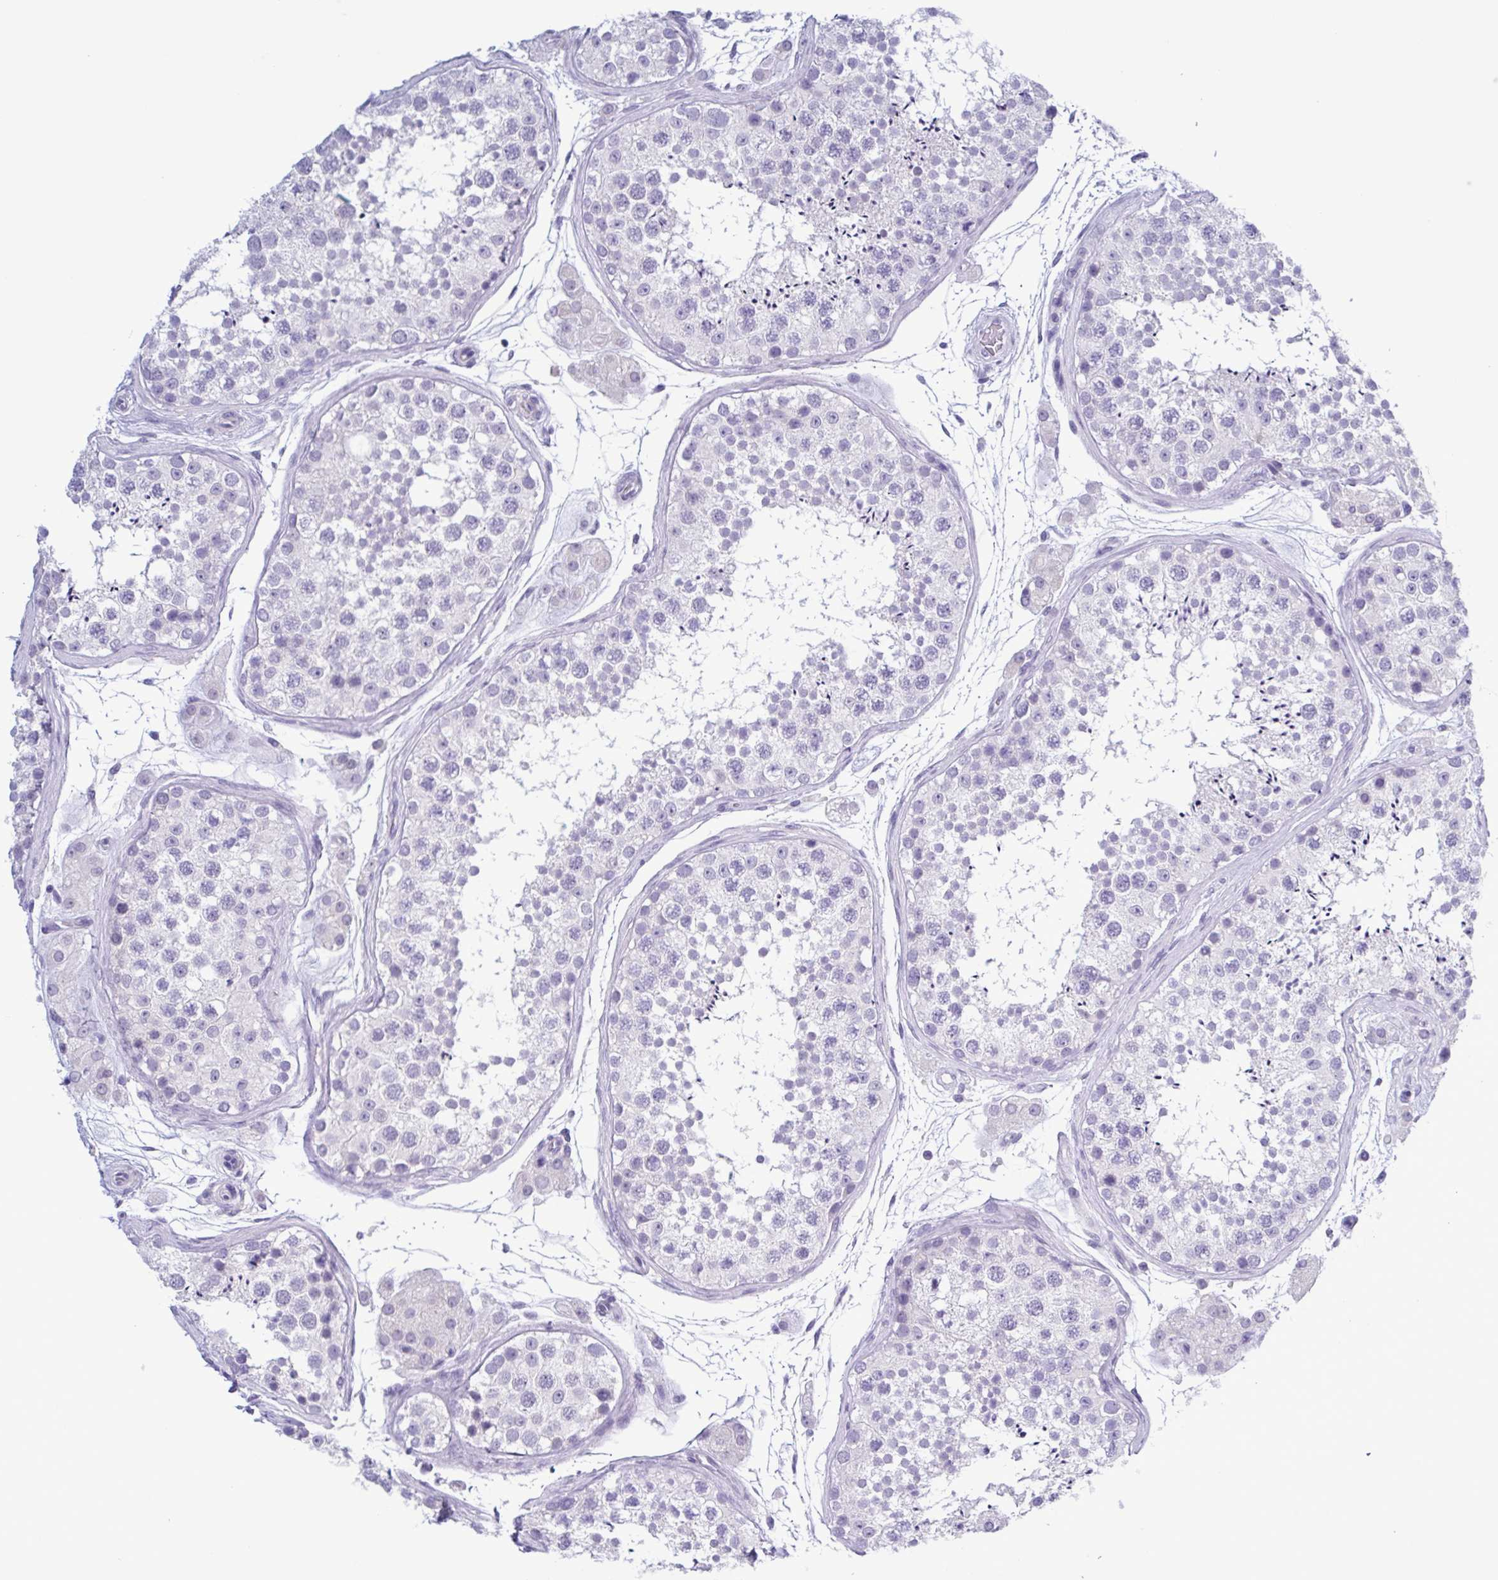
{"staining": {"intensity": "negative", "quantity": "none", "location": "none"}, "tissue": "testis", "cell_type": "Cells in seminiferous ducts", "image_type": "normal", "snomed": [{"axis": "morphology", "description": "Normal tissue, NOS"}, {"axis": "topography", "description": "Testis"}], "caption": "IHC histopathology image of unremarkable testis: testis stained with DAB (3,3'-diaminobenzidine) reveals no significant protein expression in cells in seminiferous ducts.", "gene": "INAFM1", "patient": {"sex": "male", "age": 41}}